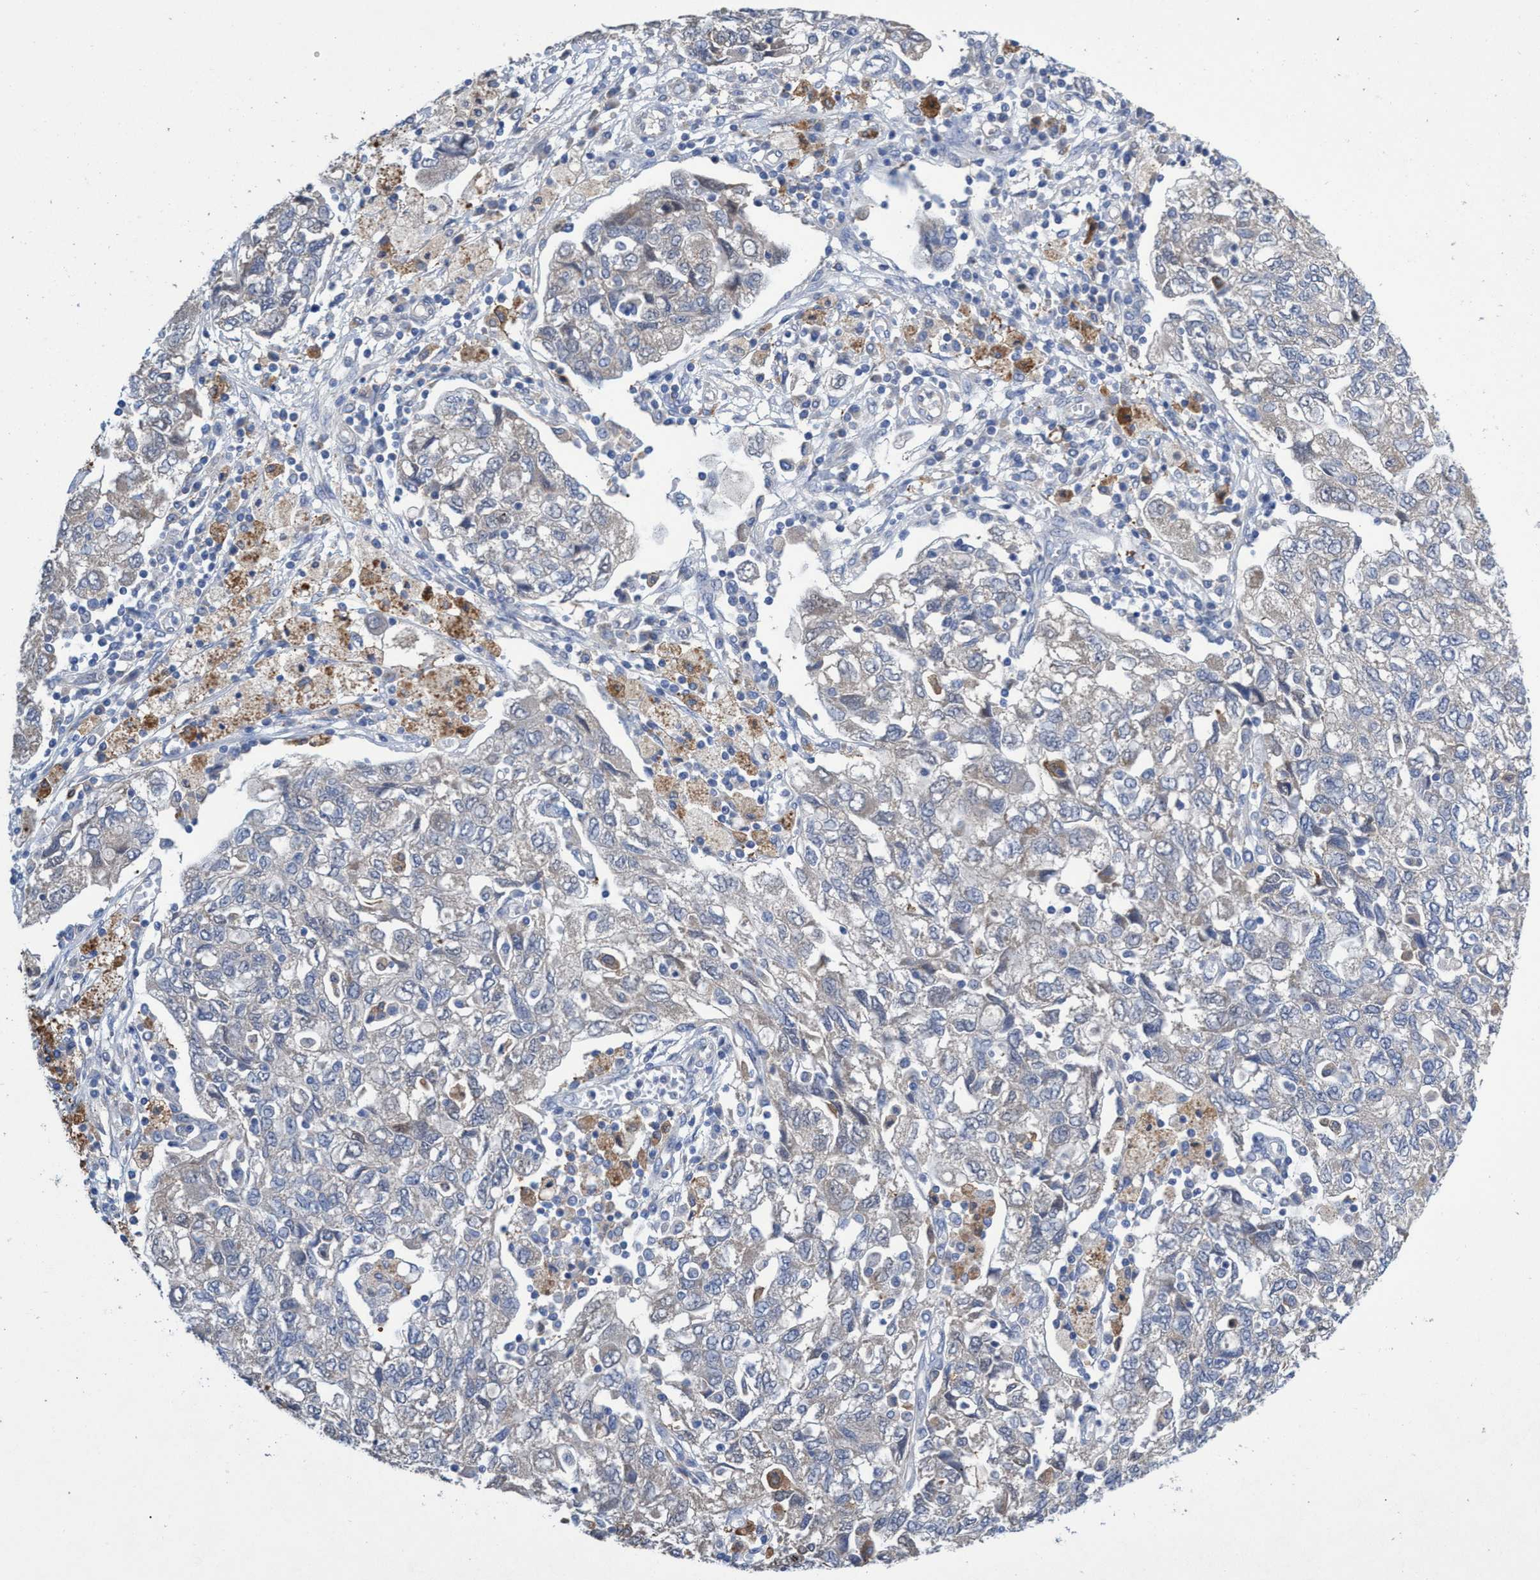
{"staining": {"intensity": "negative", "quantity": "none", "location": "none"}, "tissue": "ovarian cancer", "cell_type": "Tumor cells", "image_type": "cancer", "snomed": [{"axis": "morphology", "description": "Carcinoma, NOS"}, {"axis": "morphology", "description": "Cystadenocarcinoma, serous, NOS"}, {"axis": "topography", "description": "Ovary"}], "caption": "A photomicrograph of human serous cystadenocarcinoma (ovarian) is negative for staining in tumor cells. (DAB immunohistochemistry (IHC) visualized using brightfield microscopy, high magnification).", "gene": "SVEP1", "patient": {"sex": "female", "age": 69}}